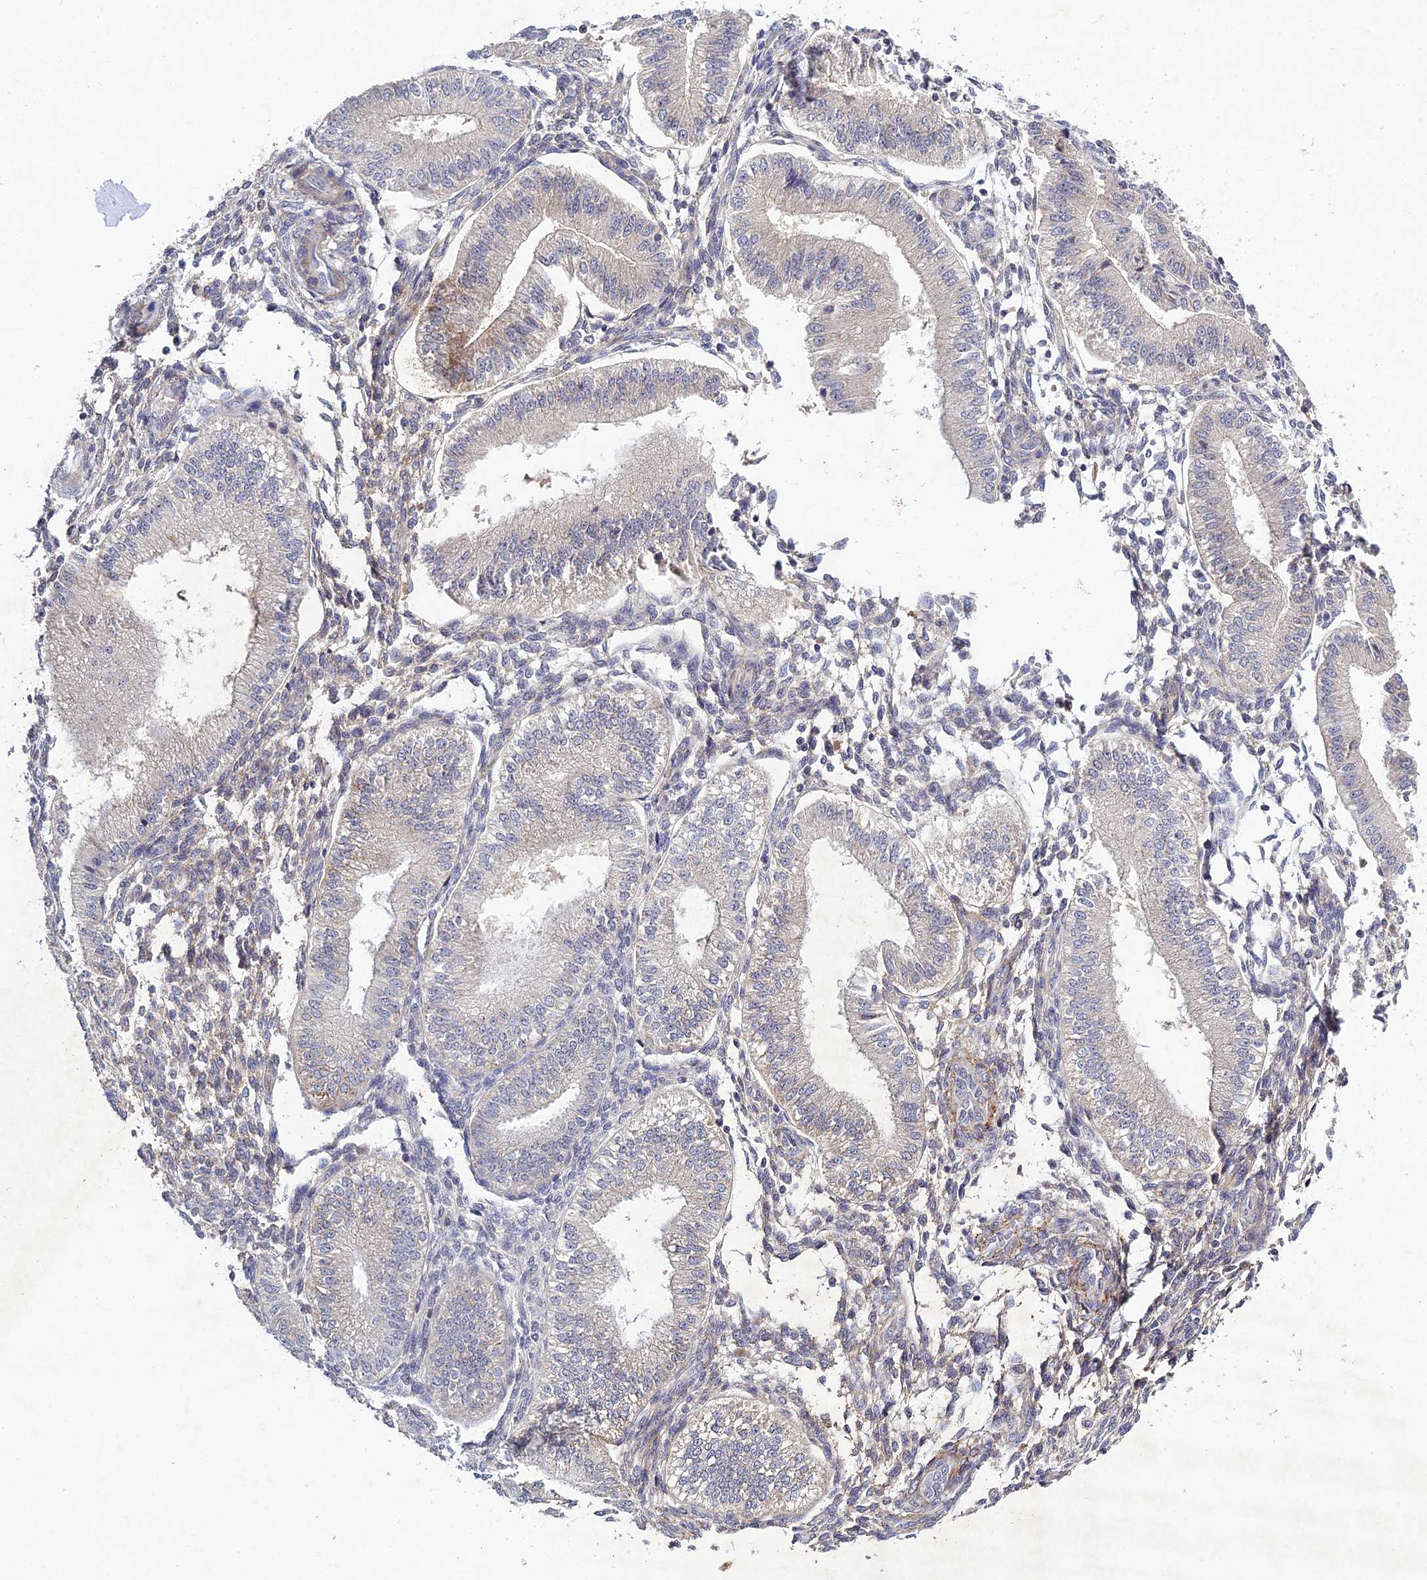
{"staining": {"intensity": "negative", "quantity": "none", "location": "none"}, "tissue": "endometrium", "cell_type": "Cells in endometrial stroma", "image_type": "normal", "snomed": [{"axis": "morphology", "description": "Normal tissue, NOS"}, {"axis": "topography", "description": "Endometrium"}], "caption": "Cells in endometrial stroma are negative for protein expression in benign human endometrium. The staining is performed using DAB (3,3'-diaminobenzidine) brown chromogen with nuclei counter-stained in using hematoxylin.", "gene": "CHST5", "patient": {"sex": "female", "age": 39}}